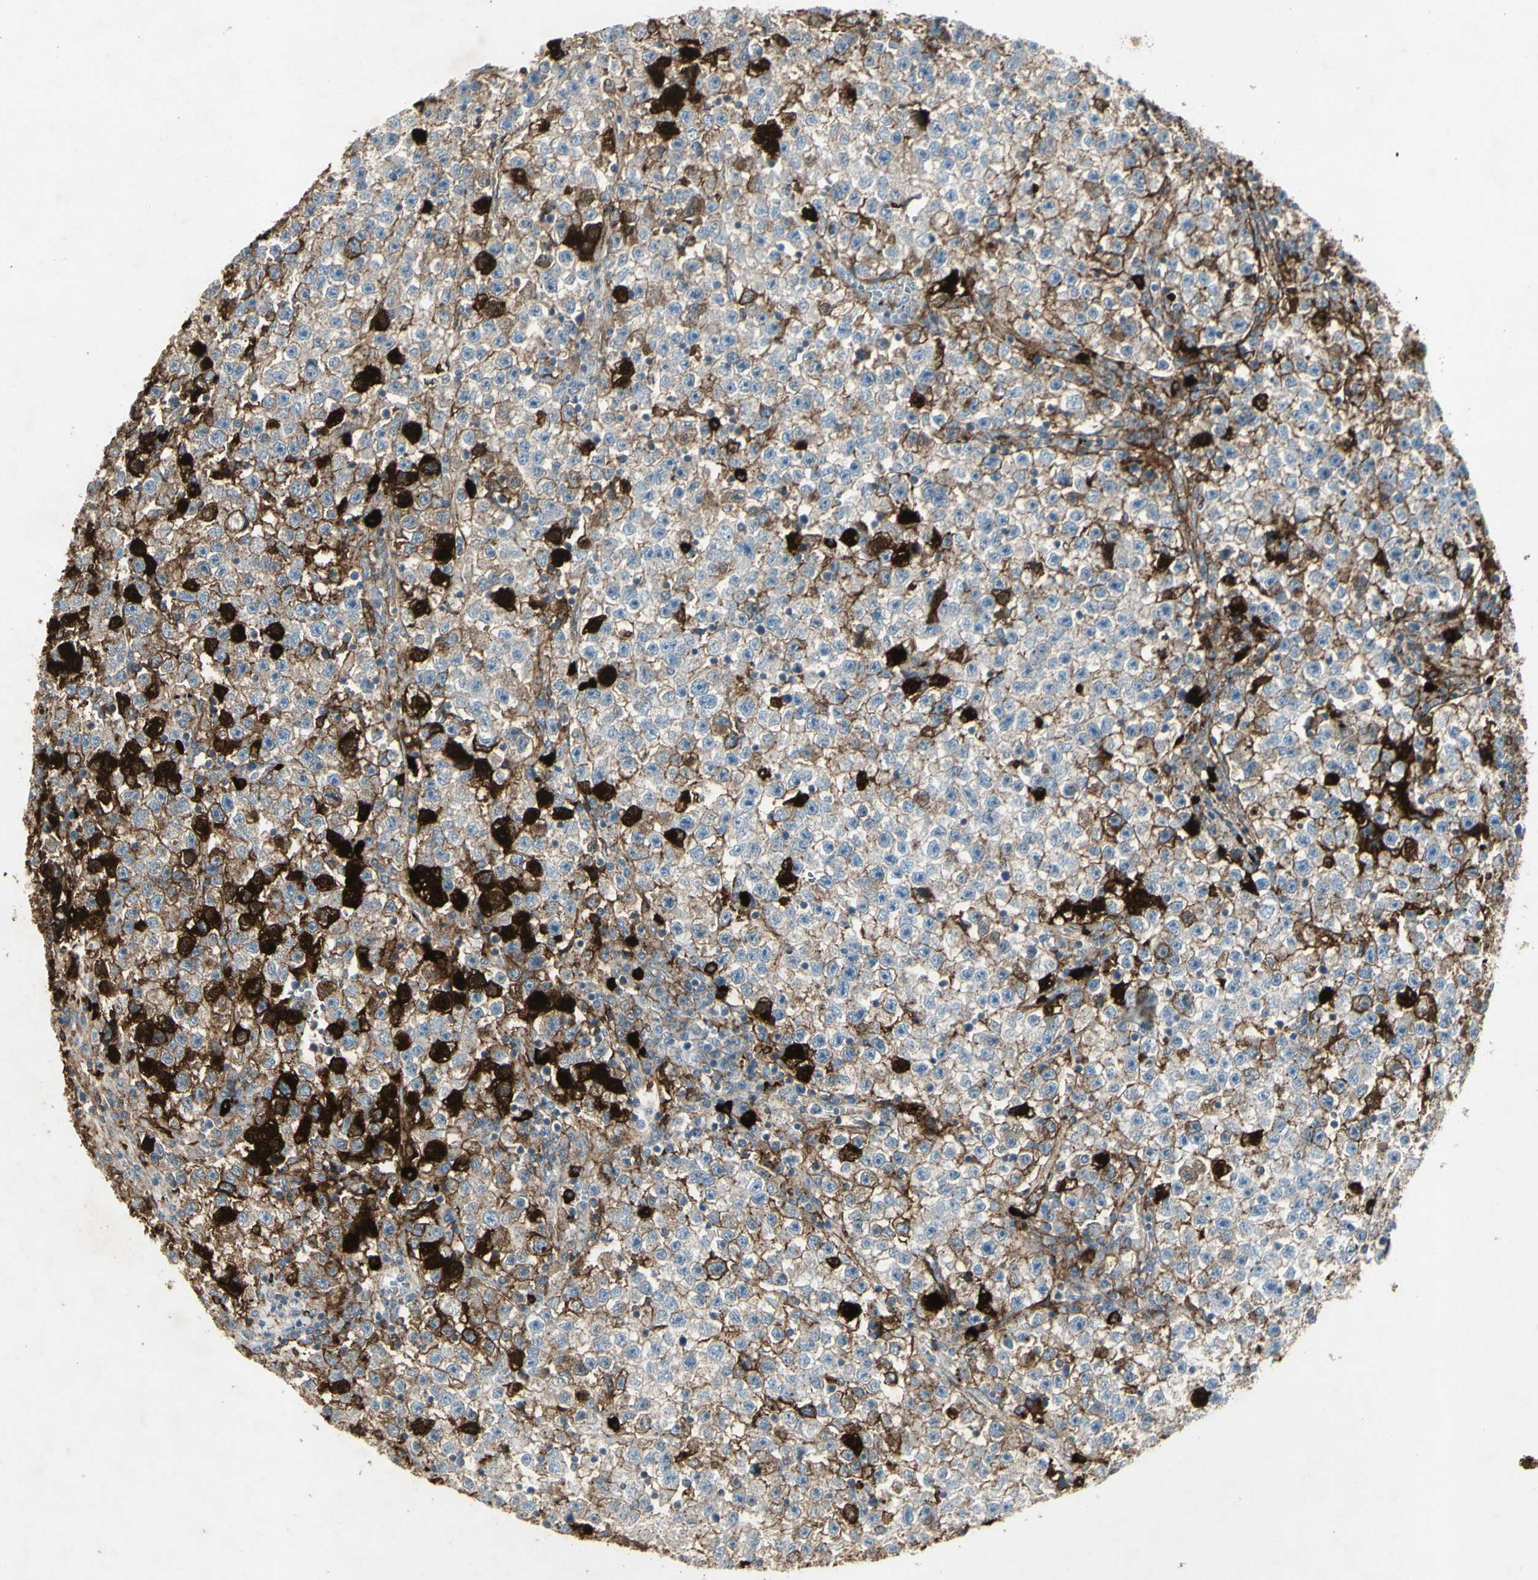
{"staining": {"intensity": "strong", "quantity": "<25%", "location": "cytoplasmic/membranous"}, "tissue": "testis cancer", "cell_type": "Tumor cells", "image_type": "cancer", "snomed": [{"axis": "morphology", "description": "Seminoma, NOS"}, {"axis": "topography", "description": "Testis"}], "caption": "The histopathology image displays immunohistochemical staining of seminoma (testis). There is strong cytoplasmic/membranous staining is appreciated in approximately <25% of tumor cells. (DAB (3,3'-diaminobenzidine) IHC with brightfield microscopy, high magnification).", "gene": "IGHM", "patient": {"sex": "male", "age": 22}}